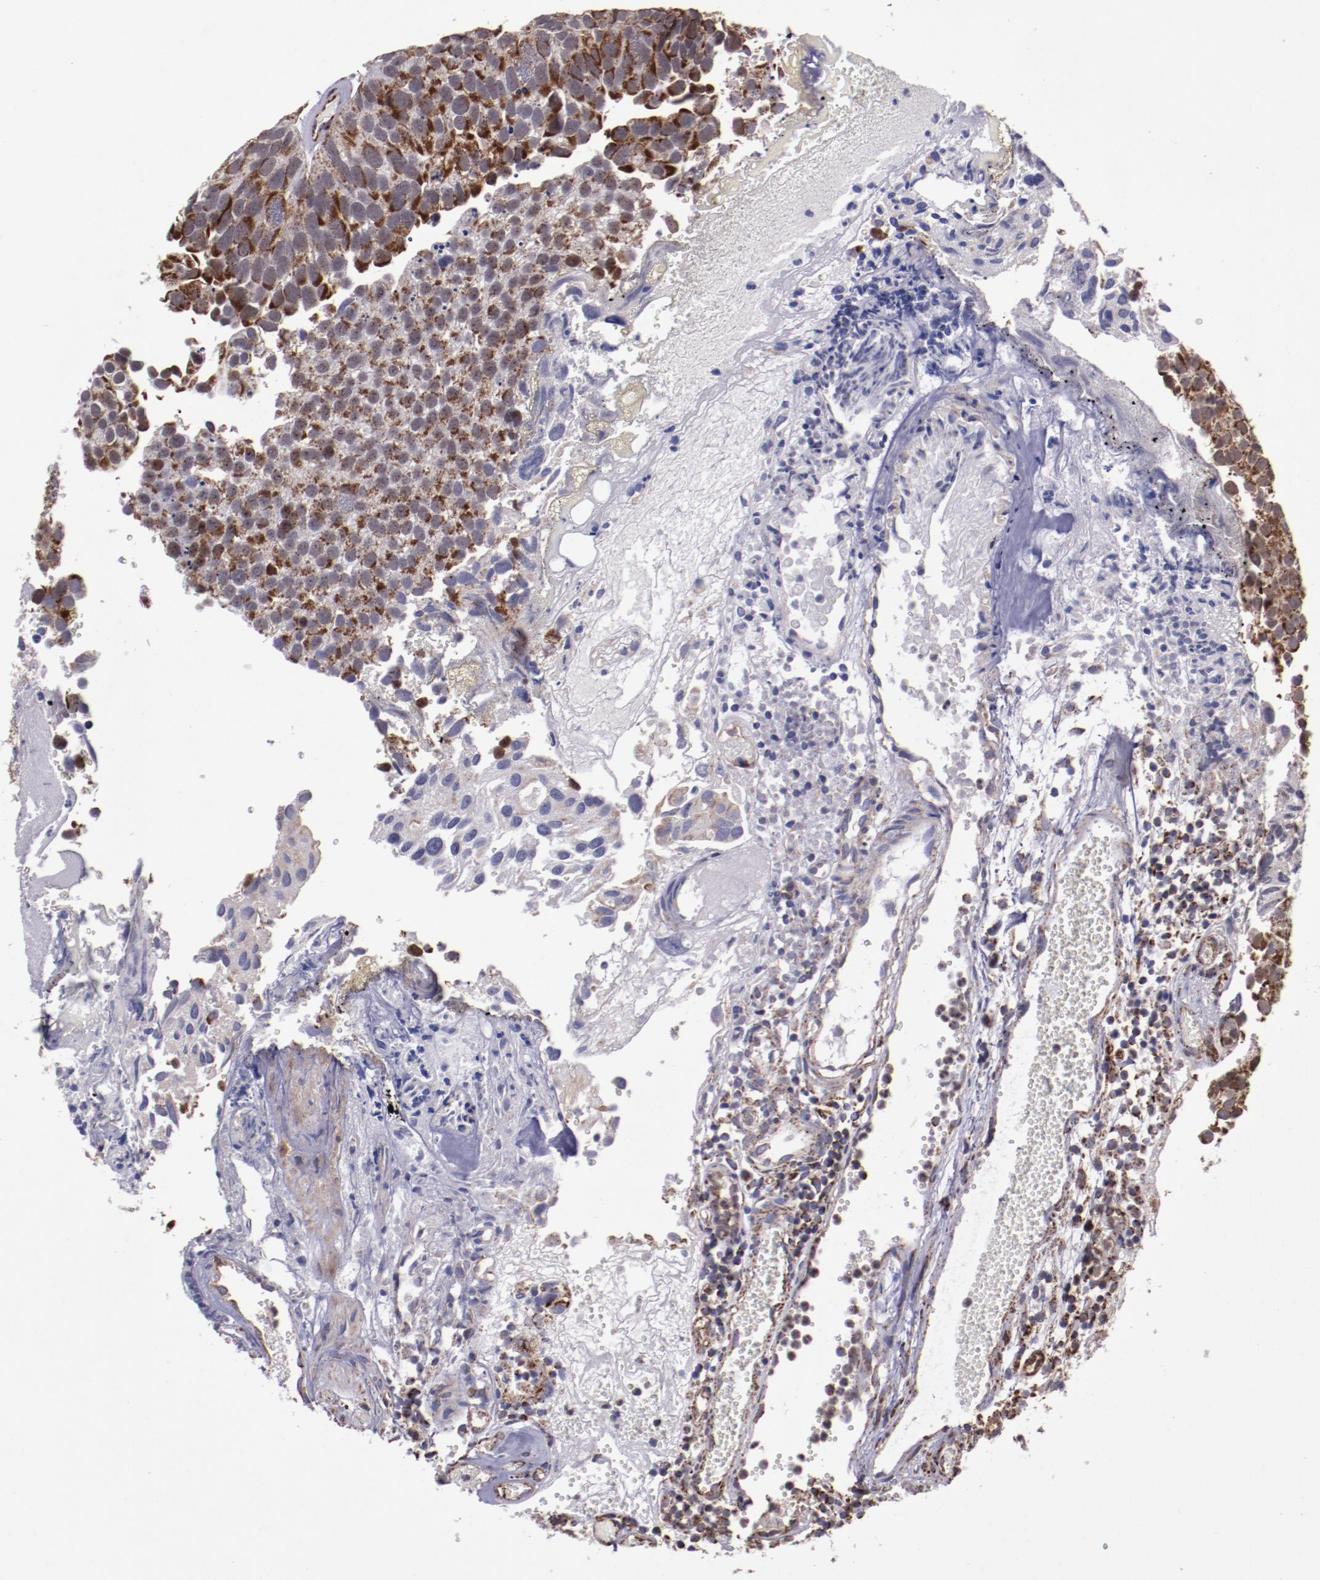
{"staining": {"intensity": "moderate", "quantity": ">75%", "location": "cytoplasmic/membranous,nuclear"}, "tissue": "urothelial cancer", "cell_type": "Tumor cells", "image_type": "cancer", "snomed": [{"axis": "morphology", "description": "Urothelial carcinoma, High grade"}, {"axis": "topography", "description": "Urinary bladder"}], "caption": "Immunohistochemistry of urothelial cancer shows medium levels of moderate cytoplasmic/membranous and nuclear staining in approximately >75% of tumor cells.", "gene": "LONP1", "patient": {"sex": "male", "age": 72}}